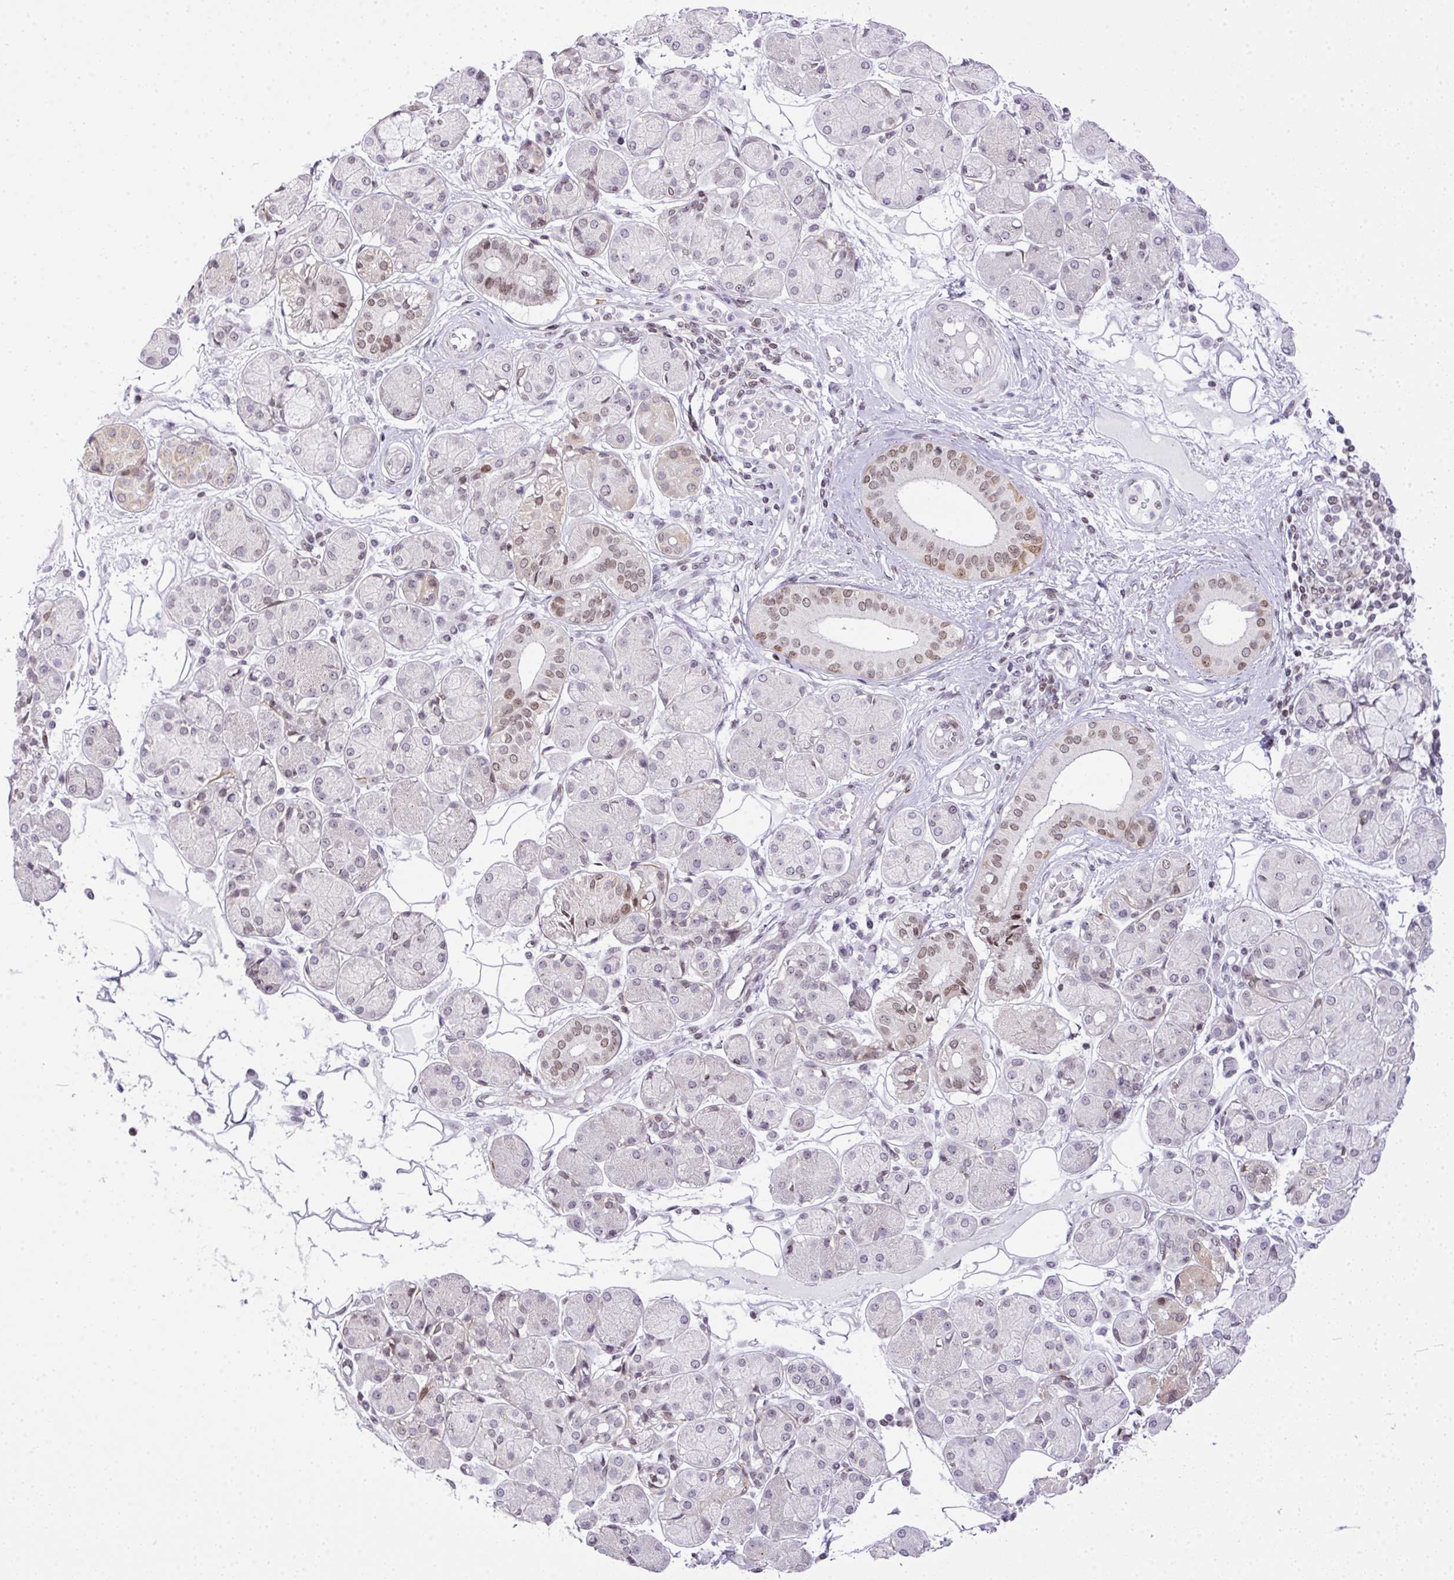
{"staining": {"intensity": "weak", "quantity": "25%-75%", "location": "nuclear"}, "tissue": "salivary gland", "cell_type": "Glandular cells", "image_type": "normal", "snomed": [{"axis": "morphology", "description": "Squamous cell carcinoma, NOS"}, {"axis": "topography", "description": "Skin"}, {"axis": "topography", "description": "Head-Neck"}], "caption": "Benign salivary gland was stained to show a protein in brown. There is low levels of weak nuclear positivity in about 25%-75% of glandular cells. Immunohistochemistry stains the protein of interest in brown and the nuclei are stained blue.", "gene": "CCDC137", "patient": {"sex": "male", "age": 80}}